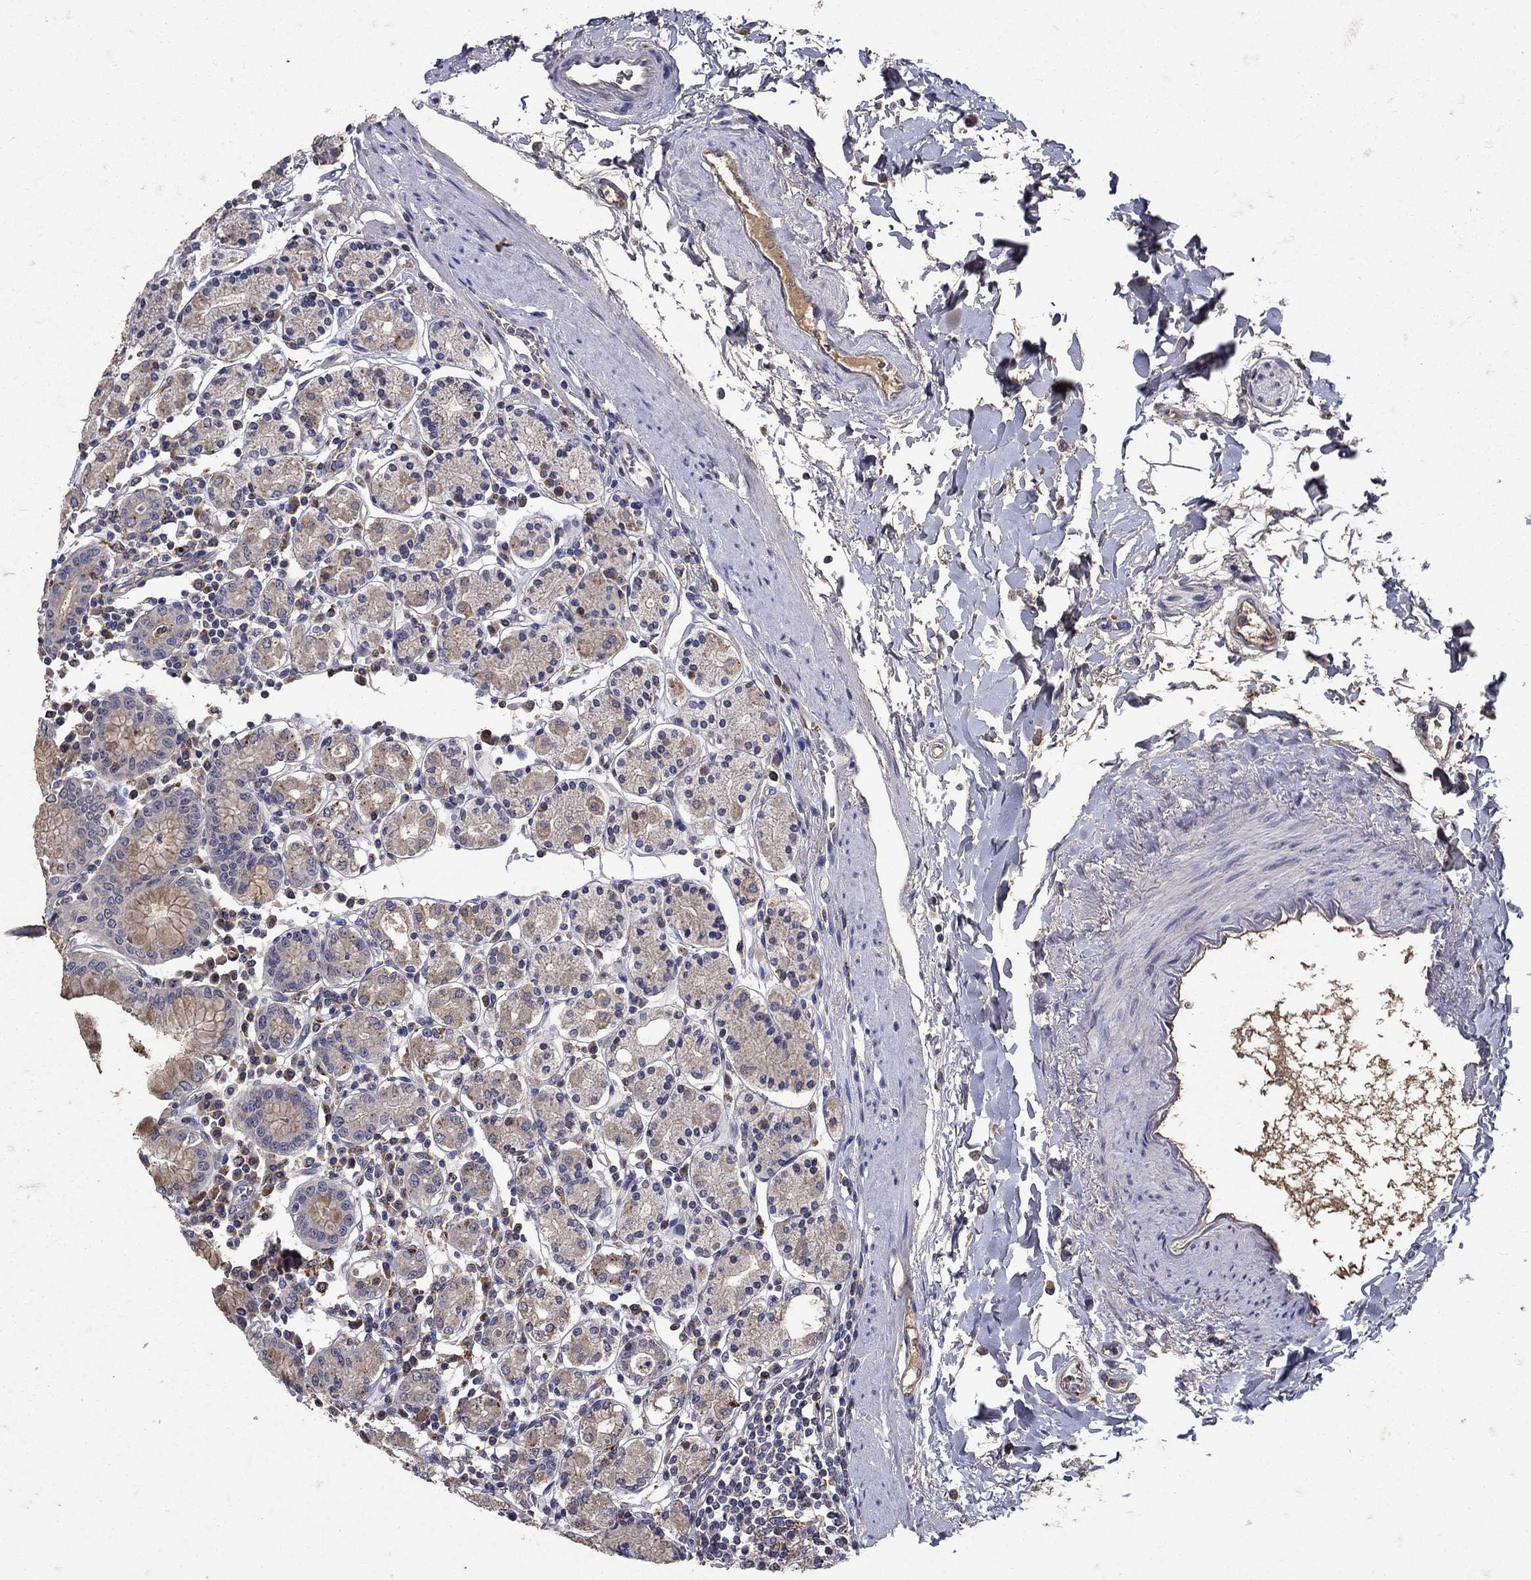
{"staining": {"intensity": "weak", "quantity": "<25%", "location": "cytoplasmic/membranous"}, "tissue": "stomach", "cell_type": "Glandular cells", "image_type": "normal", "snomed": [{"axis": "morphology", "description": "Normal tissue, NOS"}, {"axis": "topography", "description": "Stomach, upper"}, {"axis": "topography", "description": "Stomach"}], "caption": "Glandular cells show no significant protein staining in normal stomach. (DAB immunohistochemistry visualized using brightfield microscopy, high magnification).", "gene": "NPC2", "patient": {"sex": "male", "age": 62}}